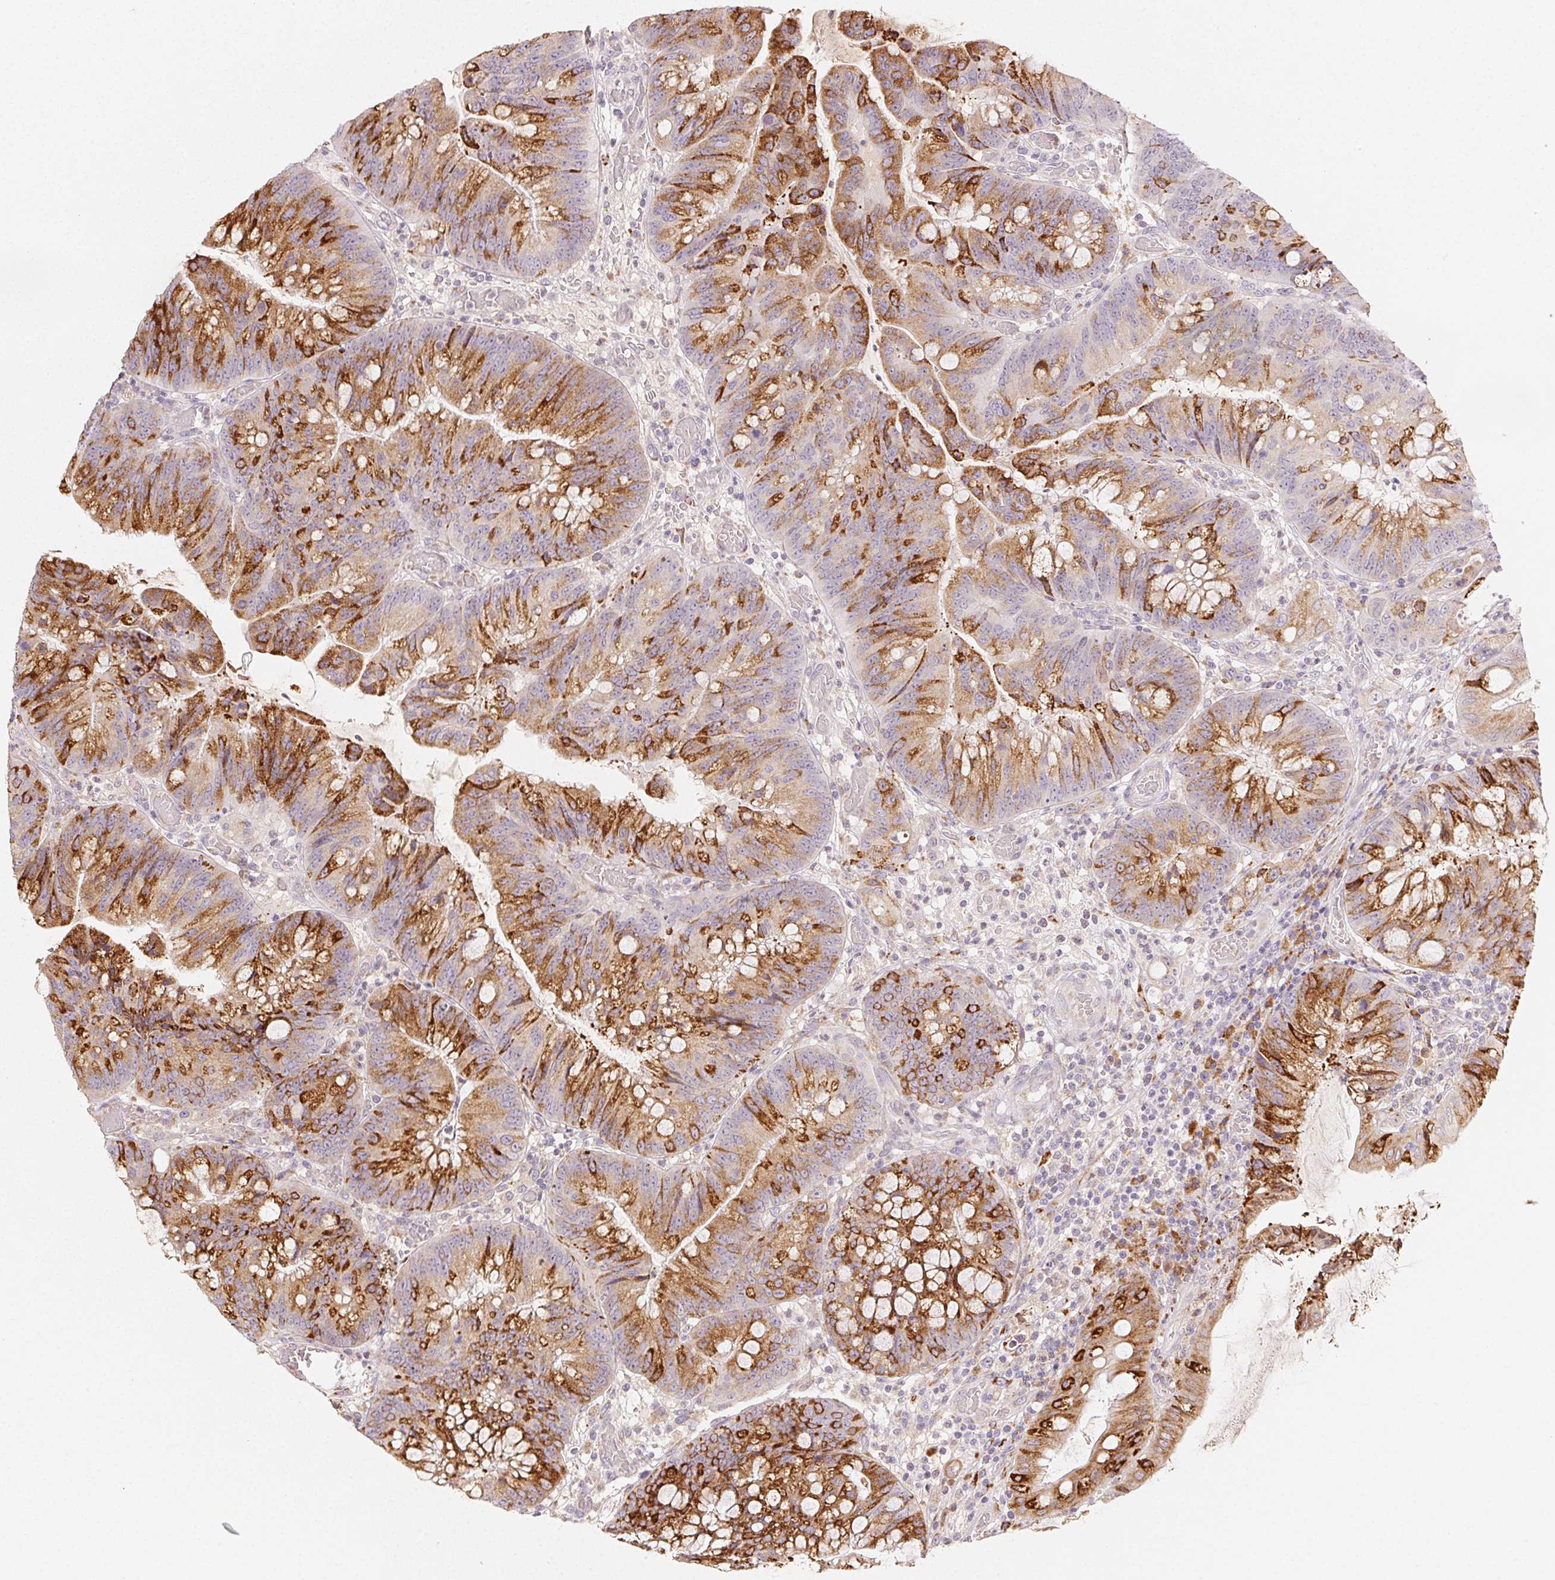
{"staining": {"intensity": "strong", "quantity": "25%-75%", "location": "cytoplasmic/membranous"}, "tissue": "colorectal cancer", "cell_type": "Tumor cells", "image_type": "cancer", "snomed": [{"axis": "morphology", "description": "Adenocarcinoma, NOS"}, {"axis": "topography", "description": "Colon"}], "caption": "DAB (3,3'-diaminobenzidine) immunohistochemical staining of colorectal cancer shows strong cytoplasmic/membranous protein staining in about 25%-75% of tumor cells.", "gene": "ACVR1B", "patient": {"sex": "male", "age": 62}}